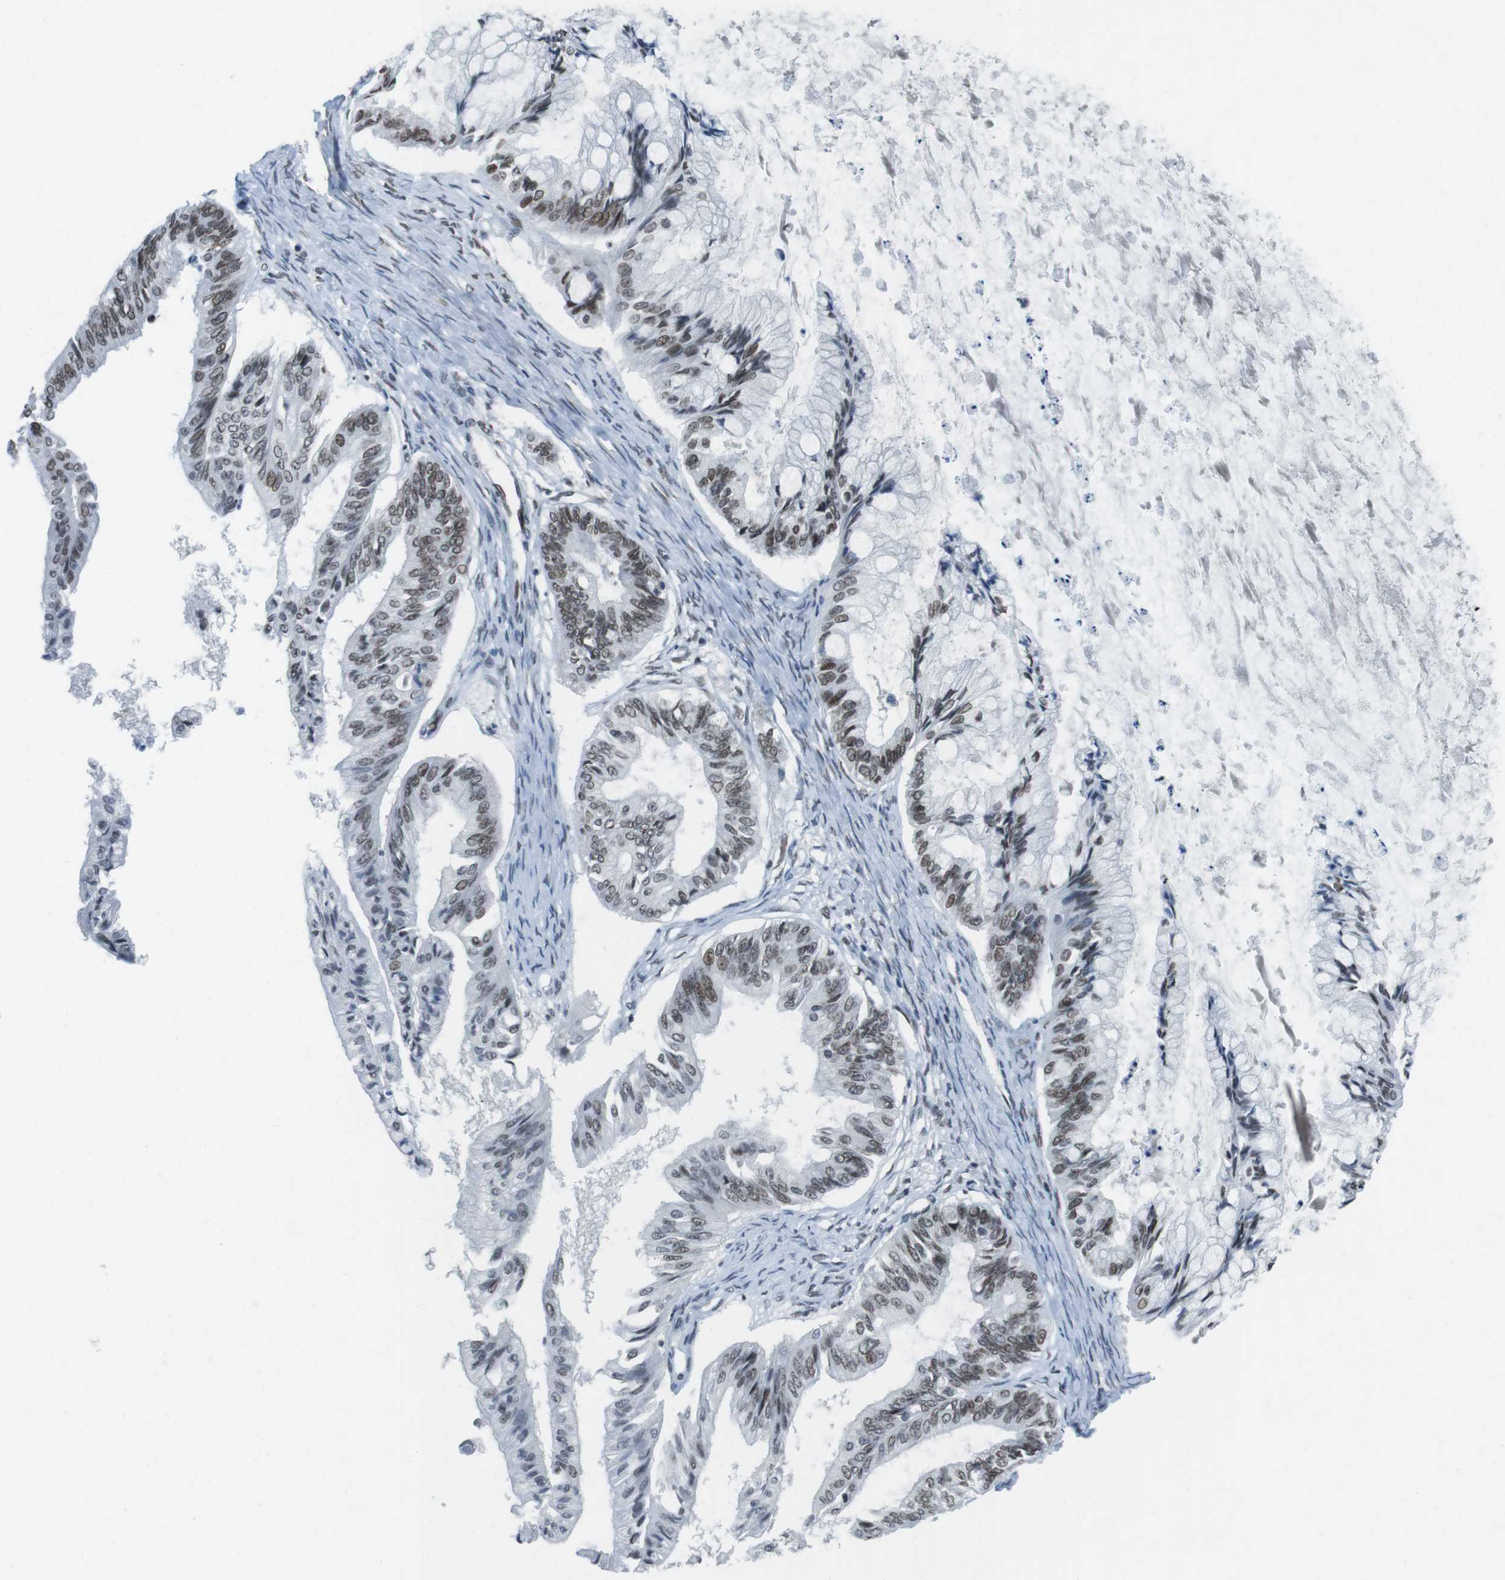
{"staining": {"intensity": "moderate", "quantity": ">75%", "location": "cytoplasmic/membranous,nuclear"}, "tissue": "ovarian cancer", "cell_type": "Tumor cells", "image_type": "cancer", "snomed": [{"axis": "morphology", "description": "Cystadenocarcinoma, mucinous, NOS"}, {"axis": "topography", "description": "Ovary"}], "caption": "Immunohistochemical staining of ovarian cancer reveals moderate cytoplasmic/membranous and nuclear protein expression in about >75% of tumor cells.", "gene": "MAD1L1", "patient": {"sex": "female", "age": 57}}